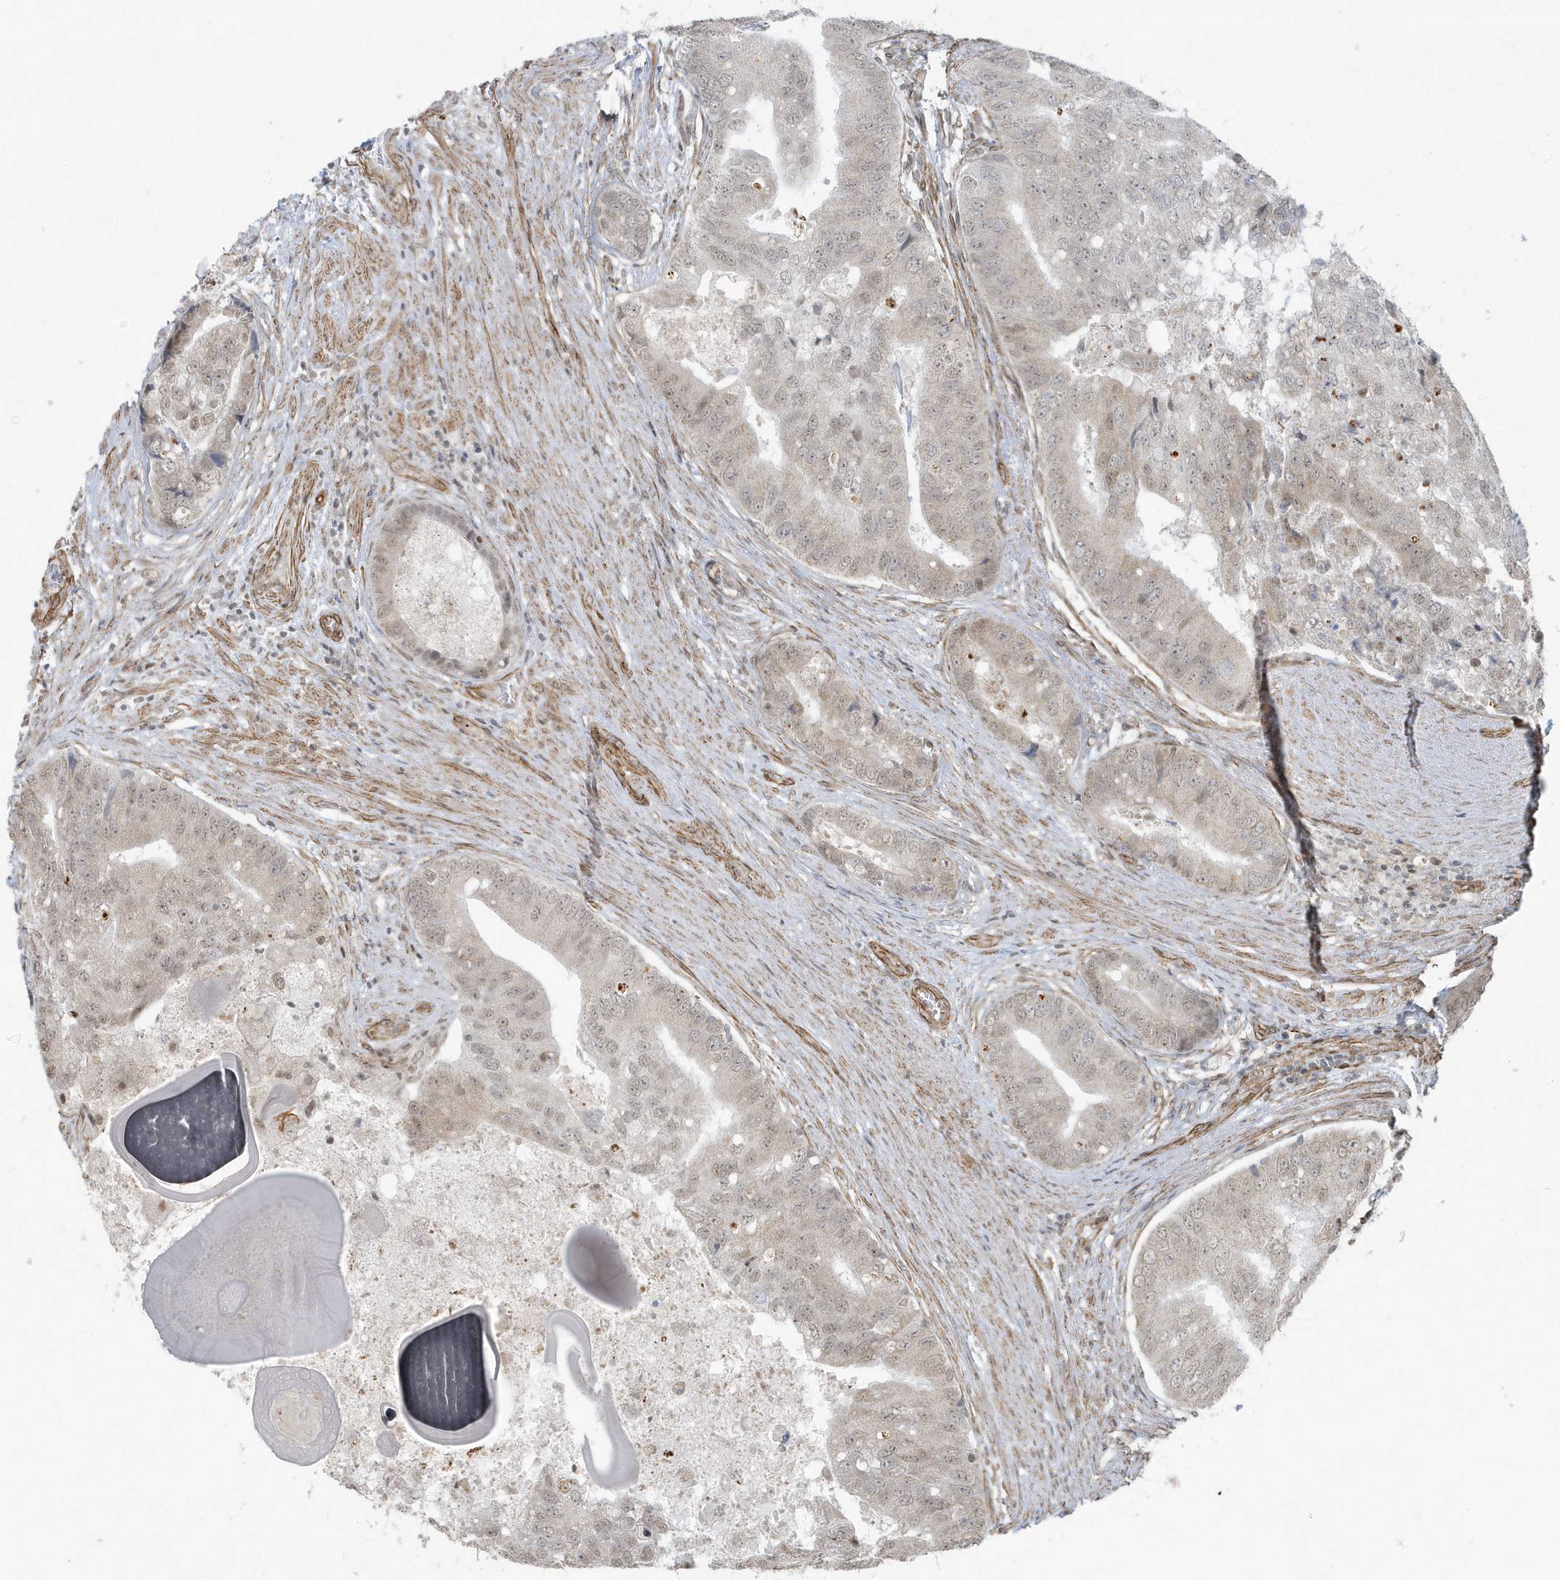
{"staining": {"intensity": "weak", "quantity": "25%-75%", "location": "nuclear"}, "tissue": "prostate cancer", "cell_type": "Tumor cells", "image_type": "cancer", "snomed": [{"axis": "morphology", "description": "Adenocarcinoma, High grade"}, {"axis": "topography", "description": "Prostate"}], "caption": "Prostate cancer stained with DAB immunohistochemistry (IHC) reveals low levels of weak nuclear positivity in about 25%-75% of tumor cells. (Brightfield microscopy of DAB IHC at high magnification).", "gene": "CHCHD4", "patient": {"sex": "male", "age": 70}}